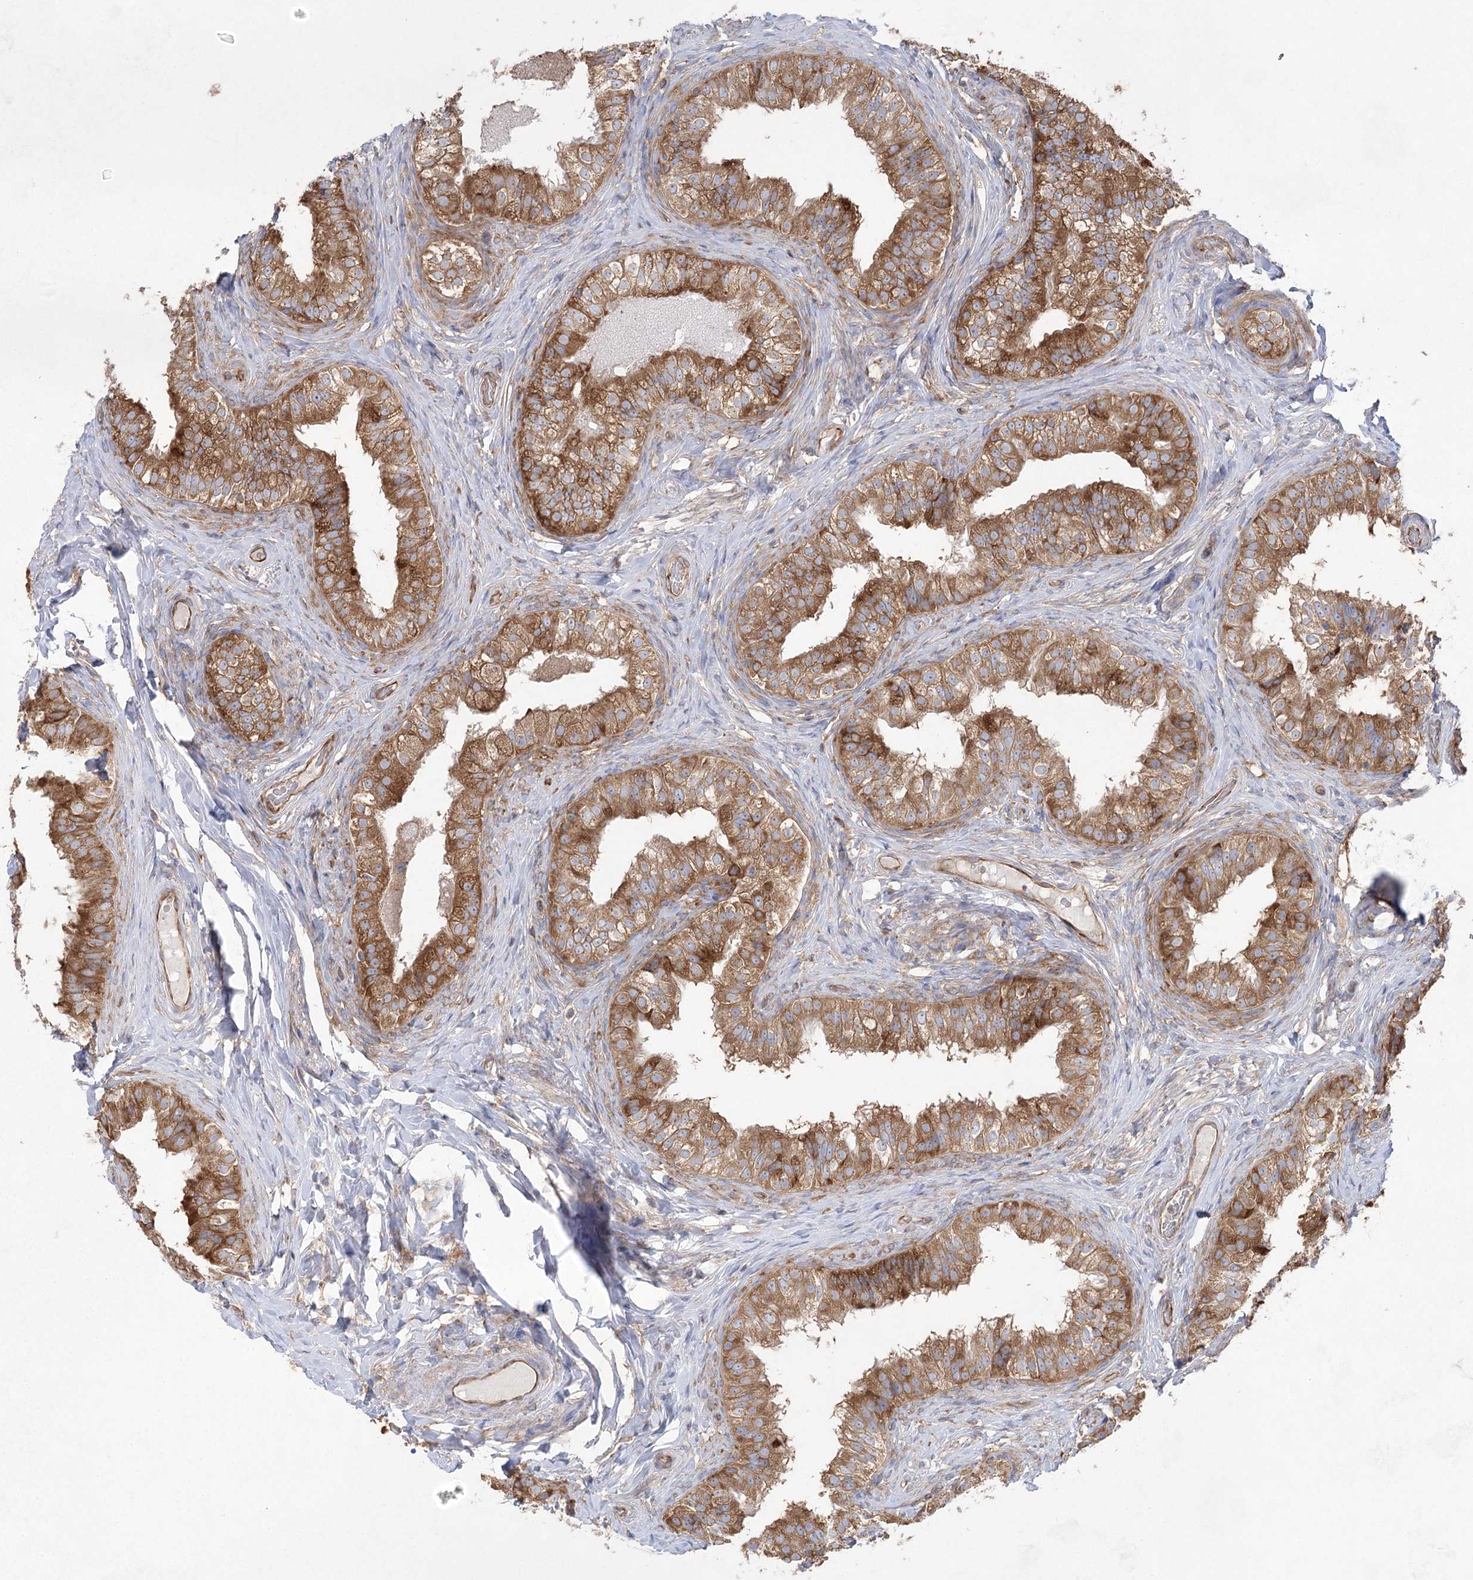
{"staining": {"intensity": "strong", "quantity": ">75%", "location": "cytoplasmic/membranous"}, "tissue": "epididymis", "cell_type": "Glandular cells", "image_type": "normal", "snomed": [{"axis": "morphology", "description": "Normal tissue, NOS"}, {"axis": "topography", "description": "Epididymis"}], "caption": "Immunohistochemistry (IHC) of unremarkable human epididymis reveals high levels of strong cytoplasmic/membranous staining in about >75% of glandular cells.", "gene": "EIF3A", "patient": {"sex": "male", "age": 49}}